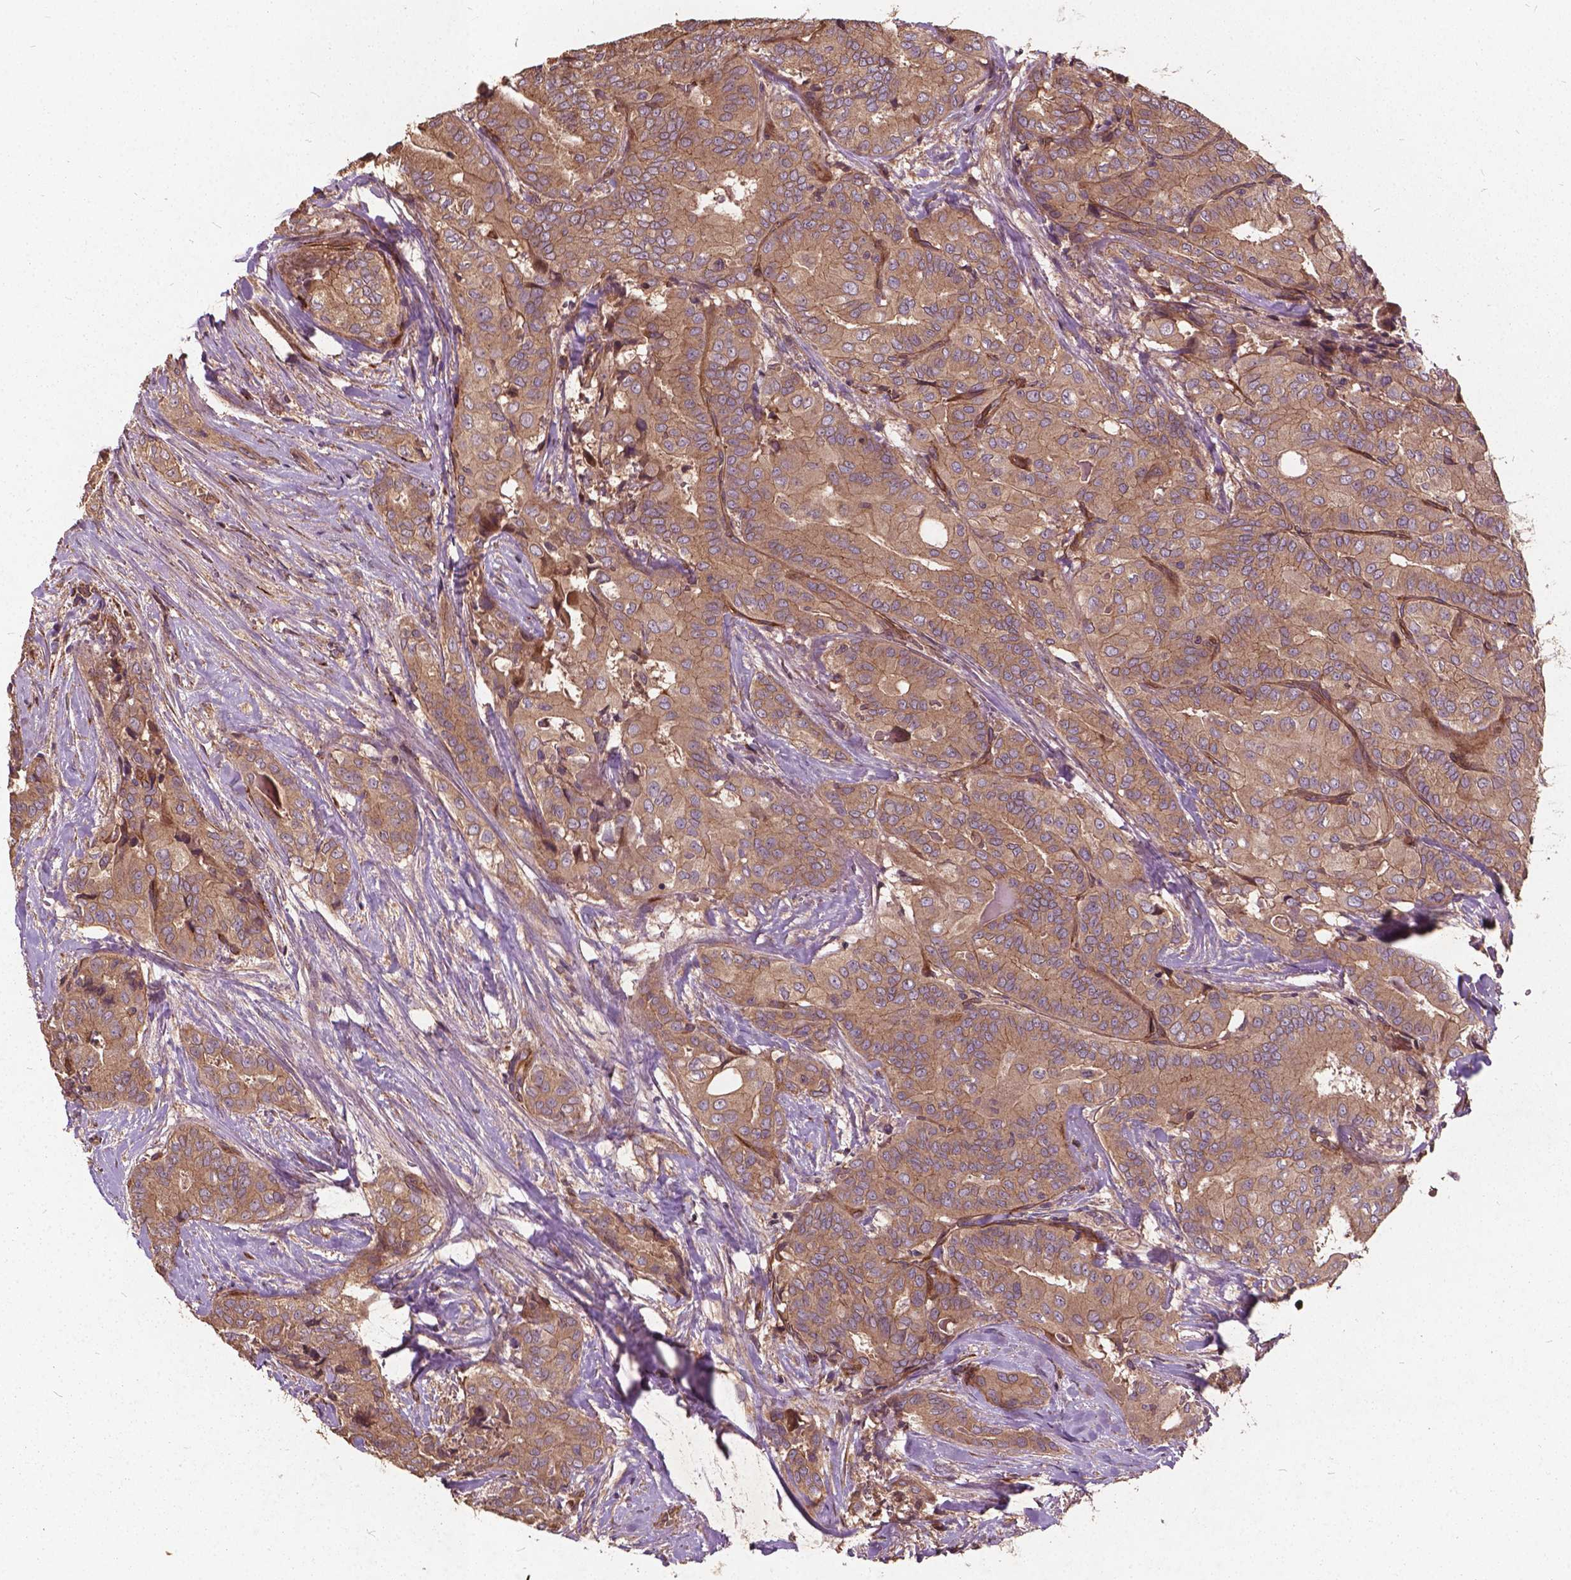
{"staining": {"intensity": "moderate", "quantity": ">75%", "location": "cytoplasmic/membranous"}, "tissue": "thyroid cancer", "cell_type": "Tumor cells", "image_type": "cancer", "snomed": [{"axis": "morphology", "description": "Papillary adenocarcinoma, NOS"}, {"axis": "topography", "description": "Thyroid gland"}], "caption": "Thyroid cancer stained with immunohistochemistry exhibits moderate cytoplasmic/membranous expression in approximately >75% of tumor cells. (DAB (3,3'-diaminobenzidine) = brown stain, brightfield microscopy at high magnification).", "gene": "UBXN2A", "patient": {"sex": "male", "age": 61}}